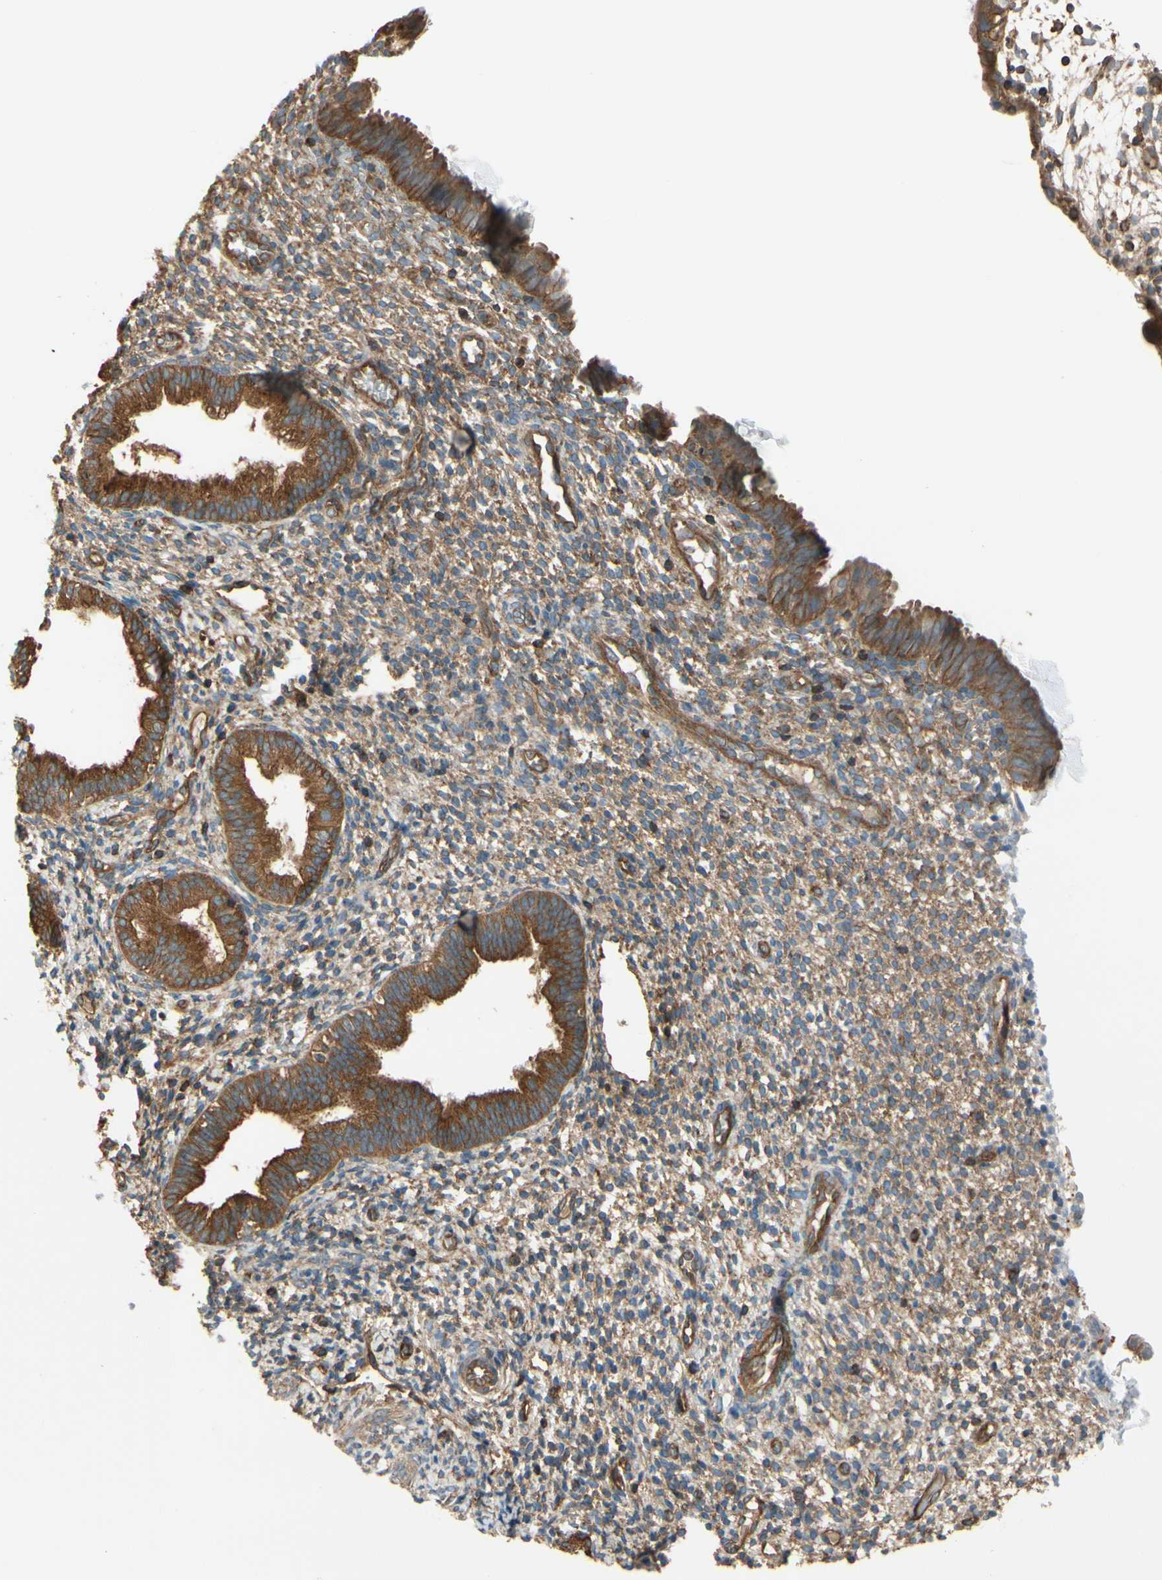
{"staining": {"intensity": "moderate", "quantity": "<25%", "location": "cytoplasmic/membranous"}, "tissue": "endometrium", "cell_type": "Cells in endometrial stroma", "image_type": "normal", "snomed": [{"axis": "morphology", "description": "Normal tissue, NOS"}, {"axis": "topography", "description": "Endometrium"}], "caption": "The photomicrograph reveals immunohistochemical staining of benign endometrium. There is moderate cytoplasmic/membranous expression is seen in about <25% of cells in endometrial stroma.", "gene": "EPS15", "patient": {"sex": "female", "age": 61}}